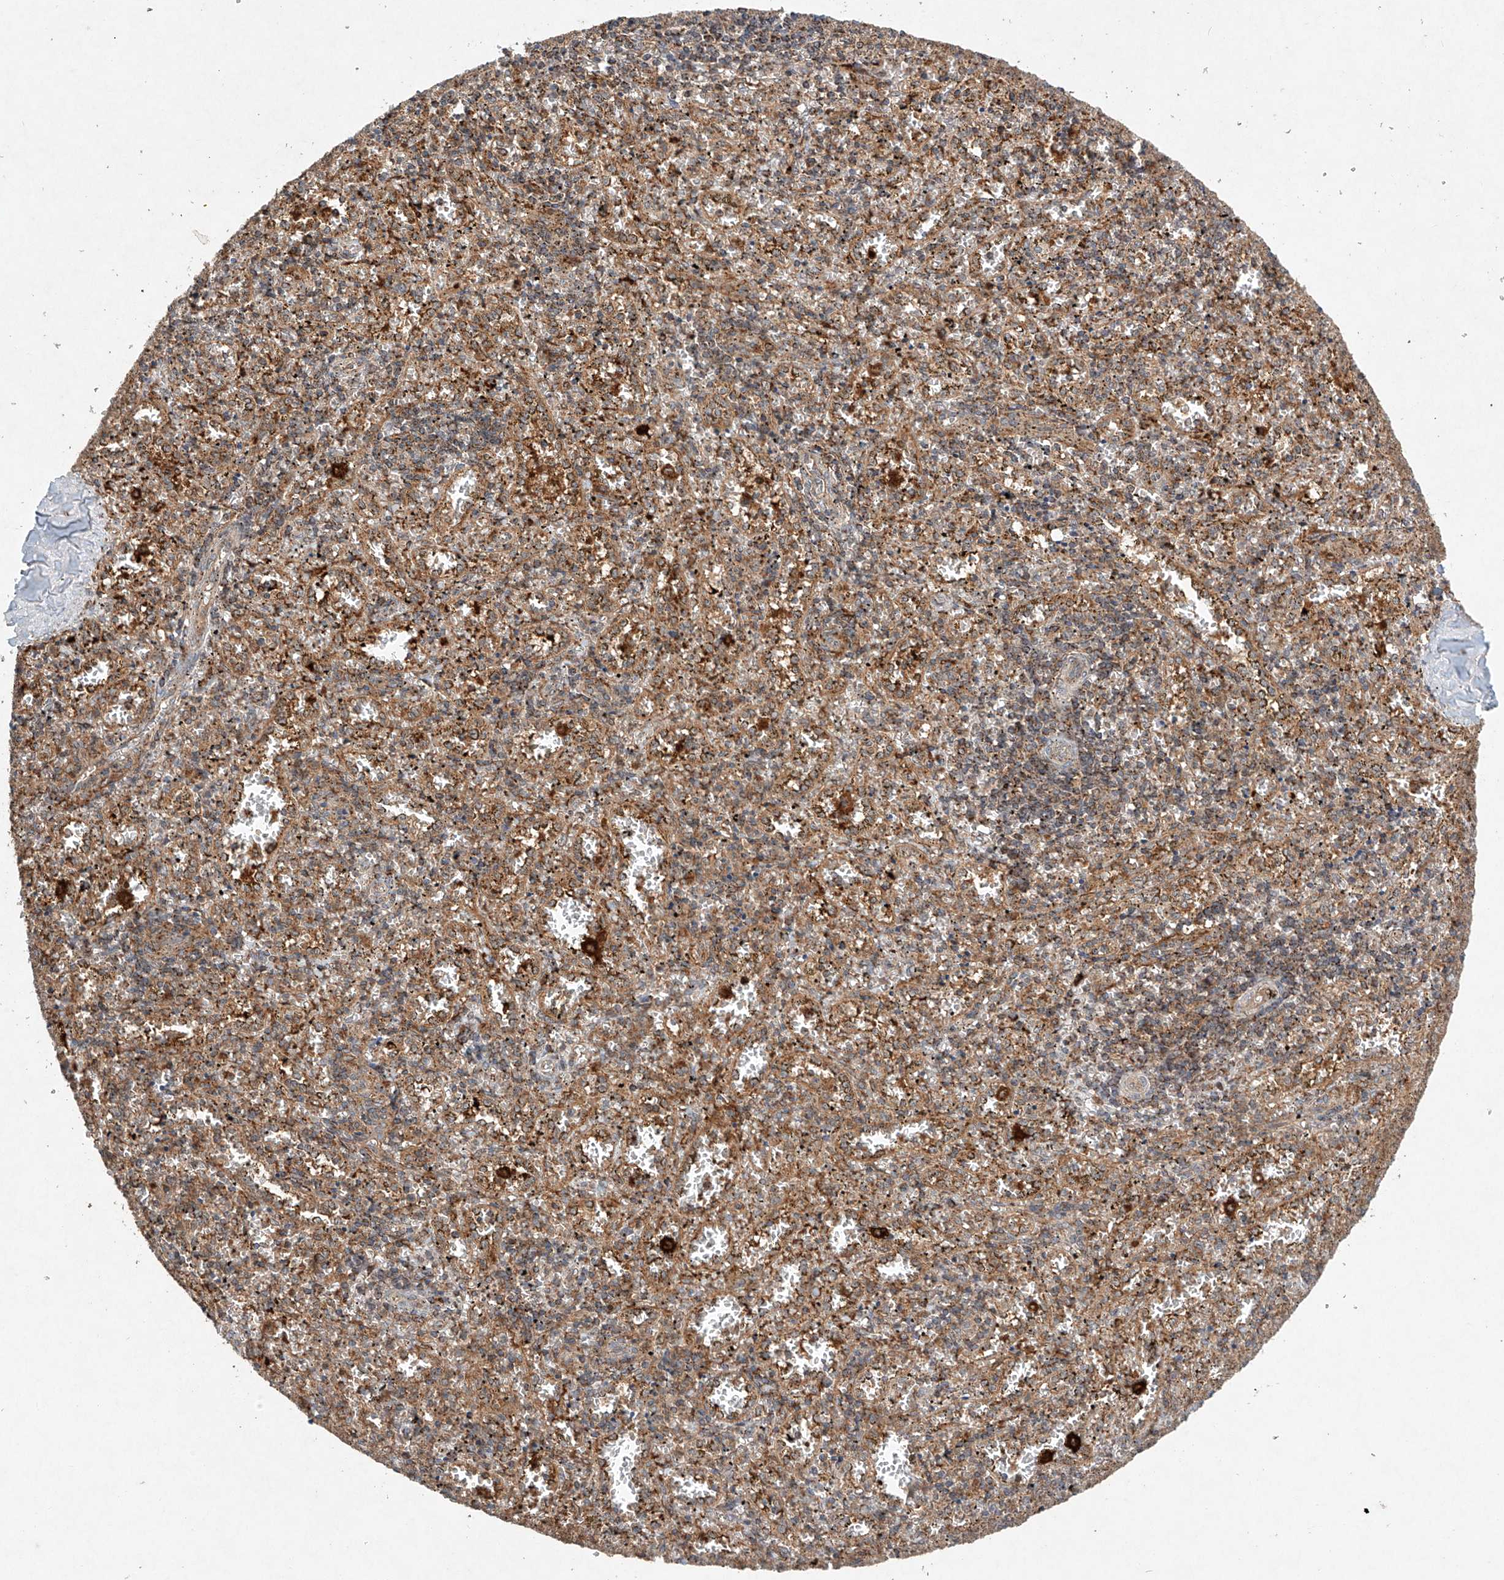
{"staining": {"intensity": "moderate", "quantity": "<25%", "location": "cytoplasmic/membranous"}, "tissue": "spleen", "cell_type": "Cells in red pulp", "image_type": "normal", "snomed": [{"axis": "morphology", "description": "Normal tissue, NOS"}, {"axis": "topography", "description": "Spleen"}], "caption": "Immunohistochemical staining of unremarkable human spleen displays moderate cytoplasmic/membranous protein expression in about <25% of cells in red pulp.", "gene": "DCAF11", "patient": {"sex": "male", "age": 11}}